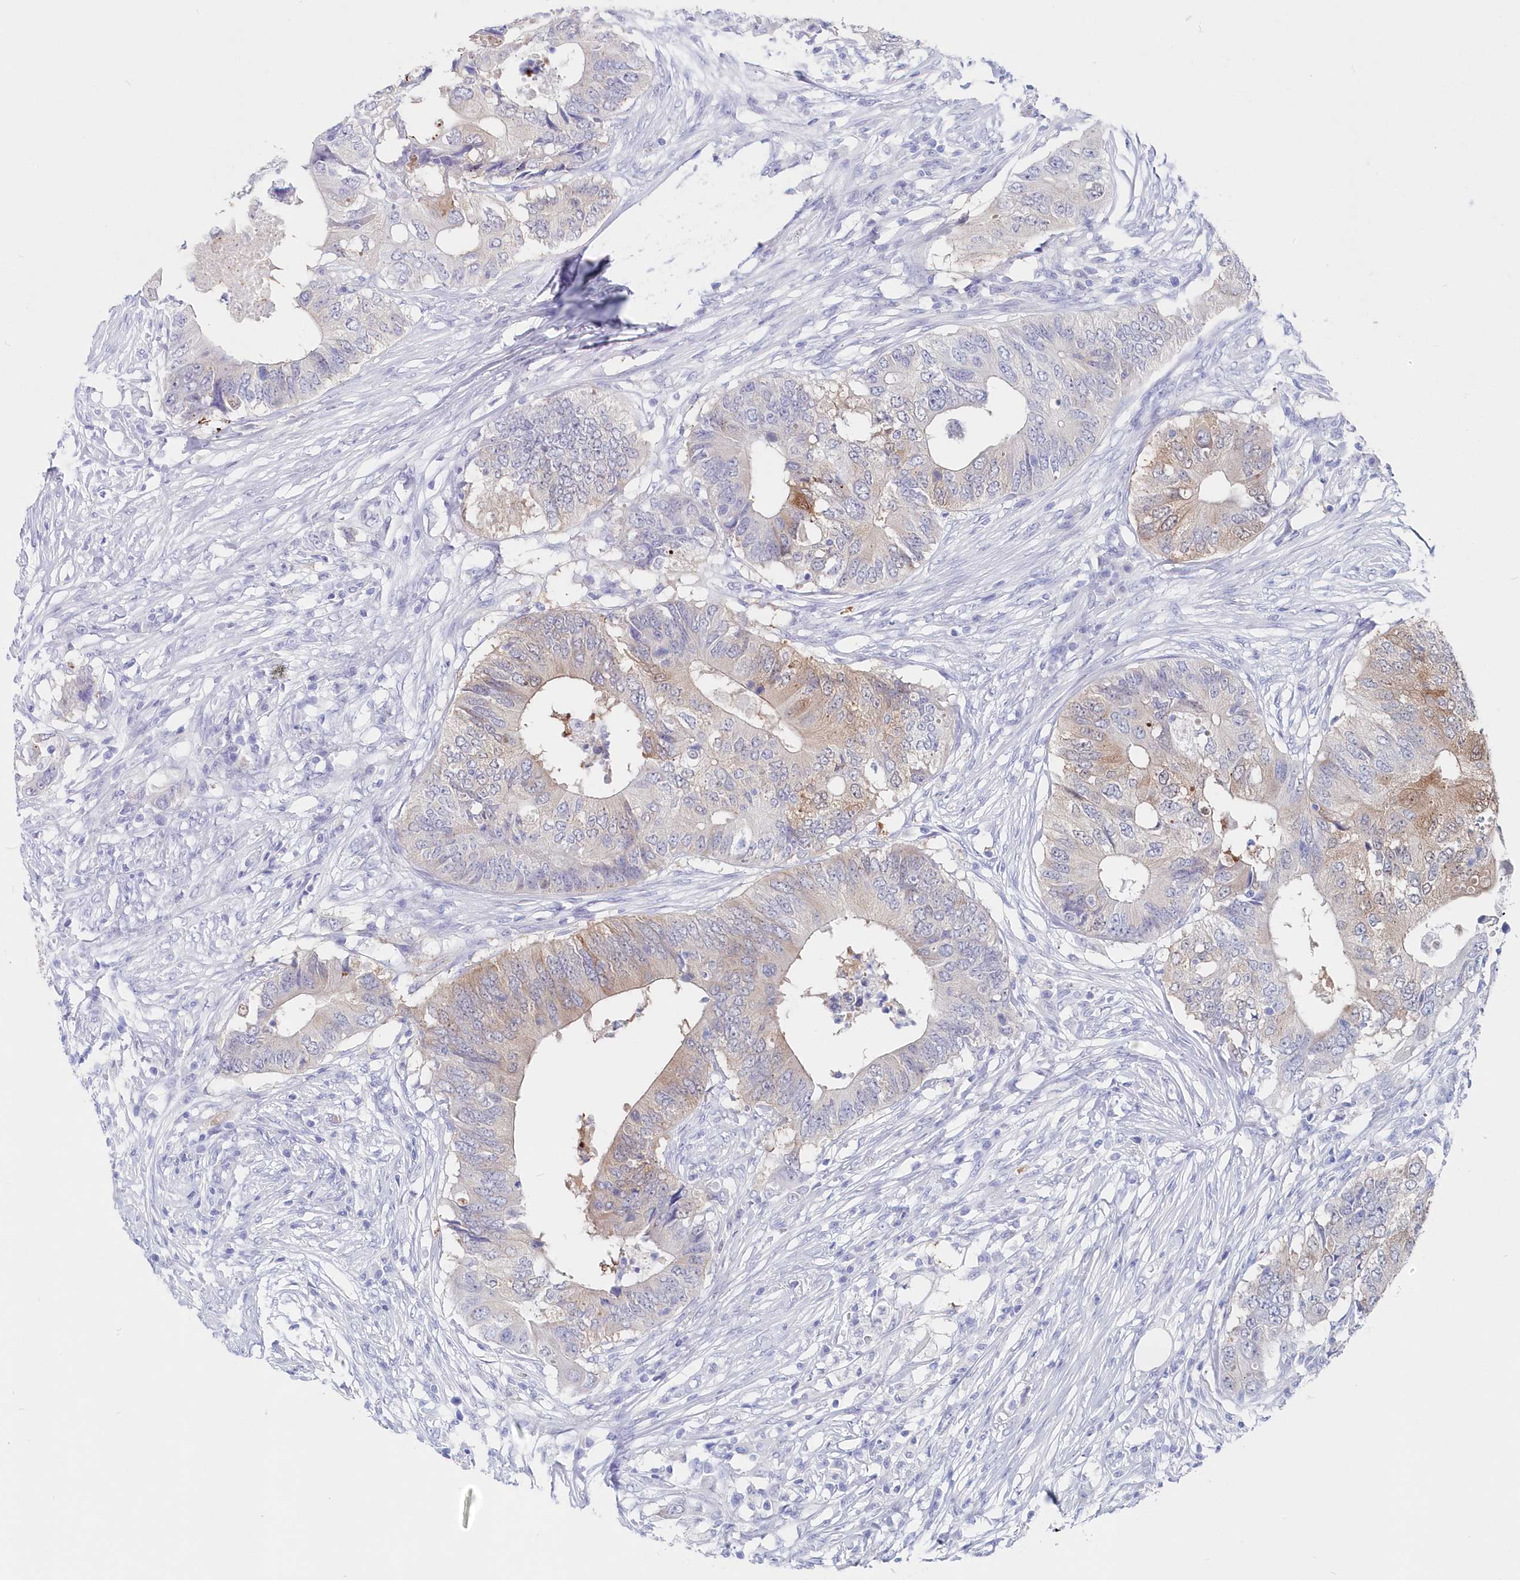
{"staining": {"intensity": "weak", "quantity": "<25%", "location": "cytoplasmic/membranous"}, "tissue": "colorectal cancer", "cell_type": "Tumor cells", "image_type": "cancer", "snomed": [{"axis": "morphology", "description": "Adenocarcinoma, NOS"}, {"axis": "topography", "description": "Colon"}], "caption": "Colorectal cancer (adenocarcinoma) was stained to show a protein in brown. There is no significant expression in tumor cells.", "gene": "CSNK1G2", "patient": {"sex": "male", "age": 71}}